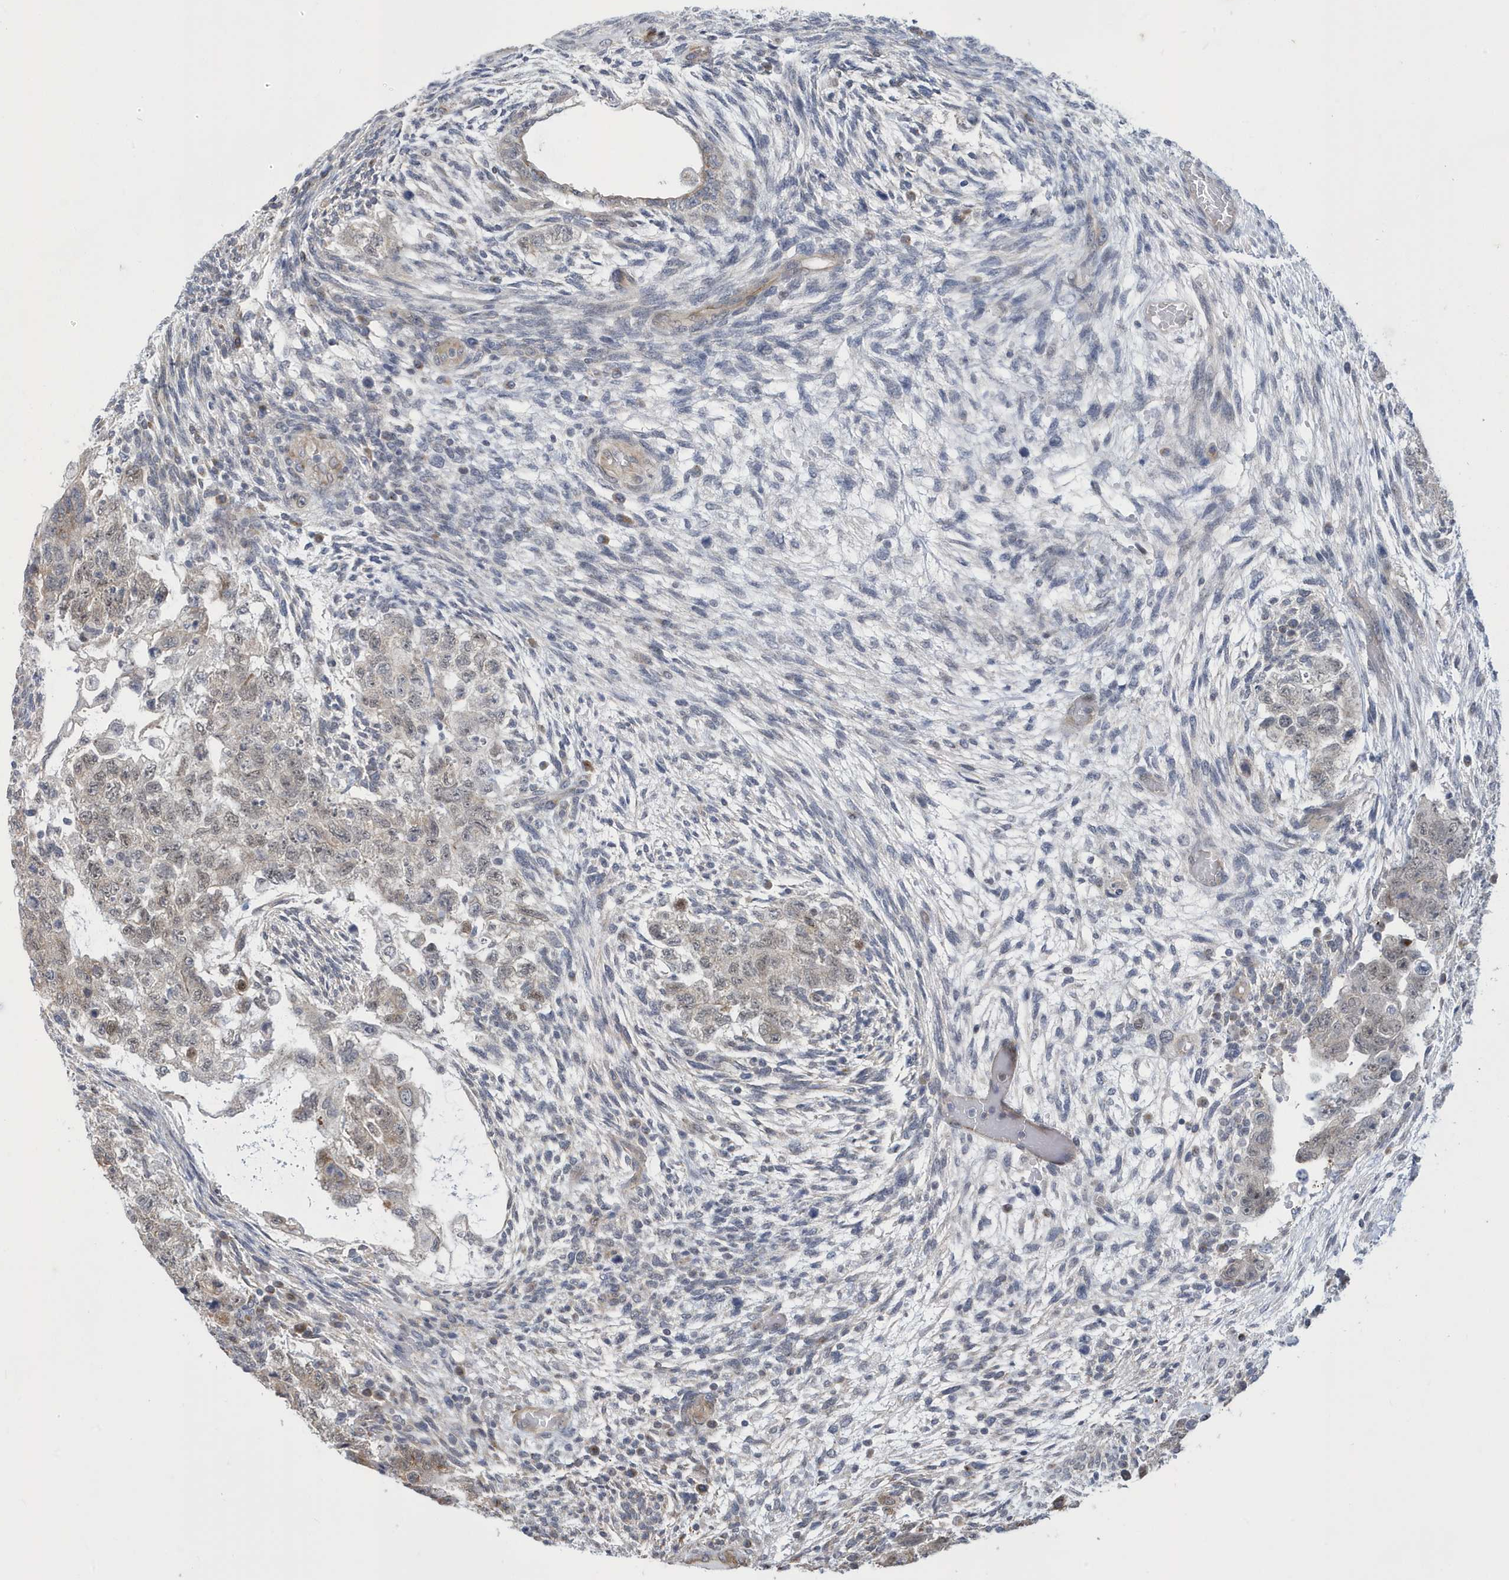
{"staining": {"intensity": "weak", "quantity": "25%-75%", "location": "nuclear"}, "tissue": "testis cancer", "cell_type": "Tumor cells", "image_type": "cancer", "snomed": [{"axis": "morphology", "description": "Carcinoma, Embryonal, NOS"}, {"axis": "topography", "description": "Testis"}], "caption": "Immunohistochemical staining of human testis embryonal carcinoma exhibits low levels of weak nuclear staining in approximately 25%-75% of tumor cells.", "gene": "ZNF654", "patient": {"sex": "male", "age": 36}}